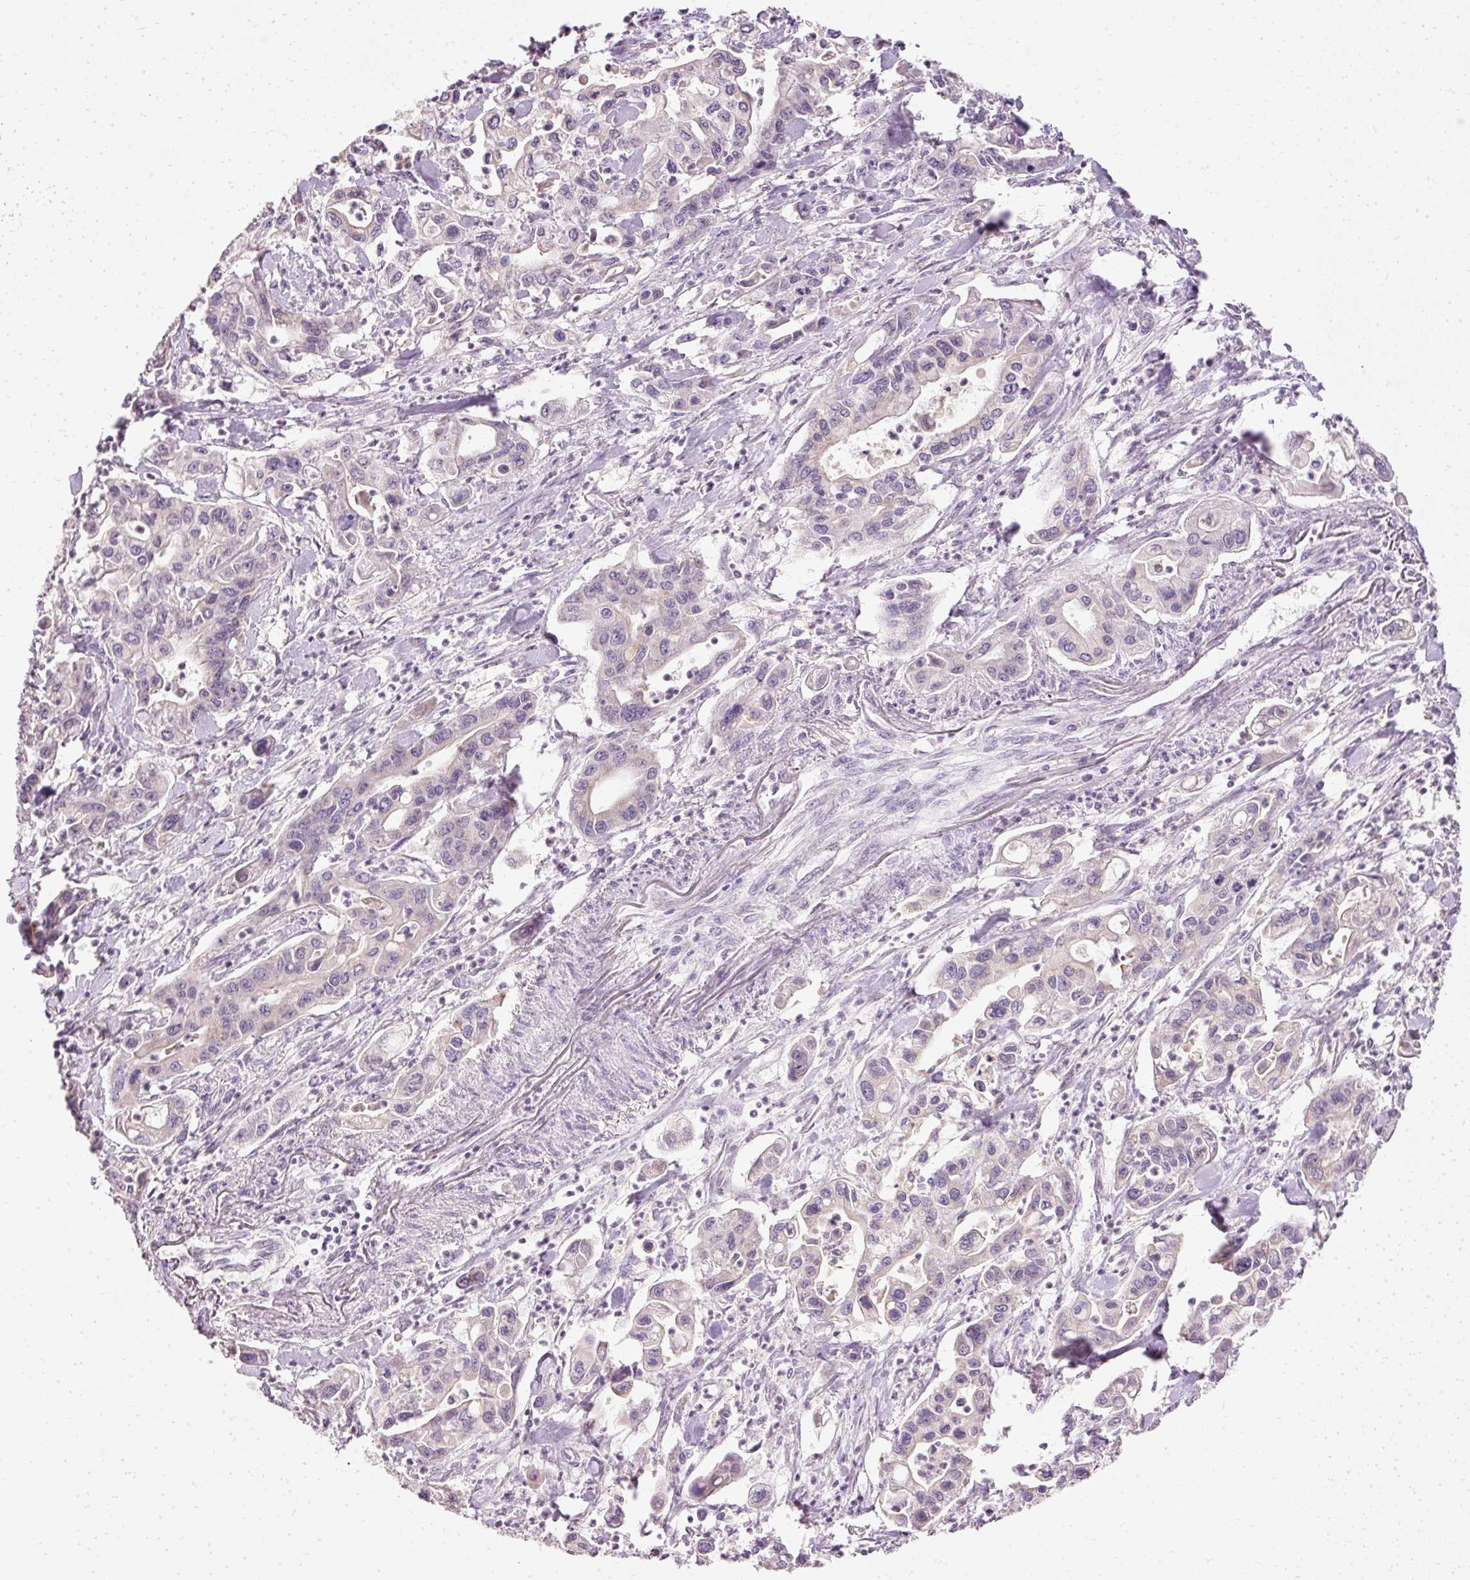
{"staining": {"intensity": "negative", "quantity": "none", "location": "none"}, "tissue": "pancreatic cancer", "cell_type": "Tumor cells", "image_type": "cancer", "snomed": [{"axis": "morphology", "description": "Adenocarcinoma, NOS"}, {"axis": "topography", "description": "Pancreas"}], "caption": "Pancreatic cancer (adenocarcinoma) was stained to show a protein in brown. There is no significant positivity in tumor cells.", "gene": "ARMH3", "patient": {"sex": "male", "age": 62}}